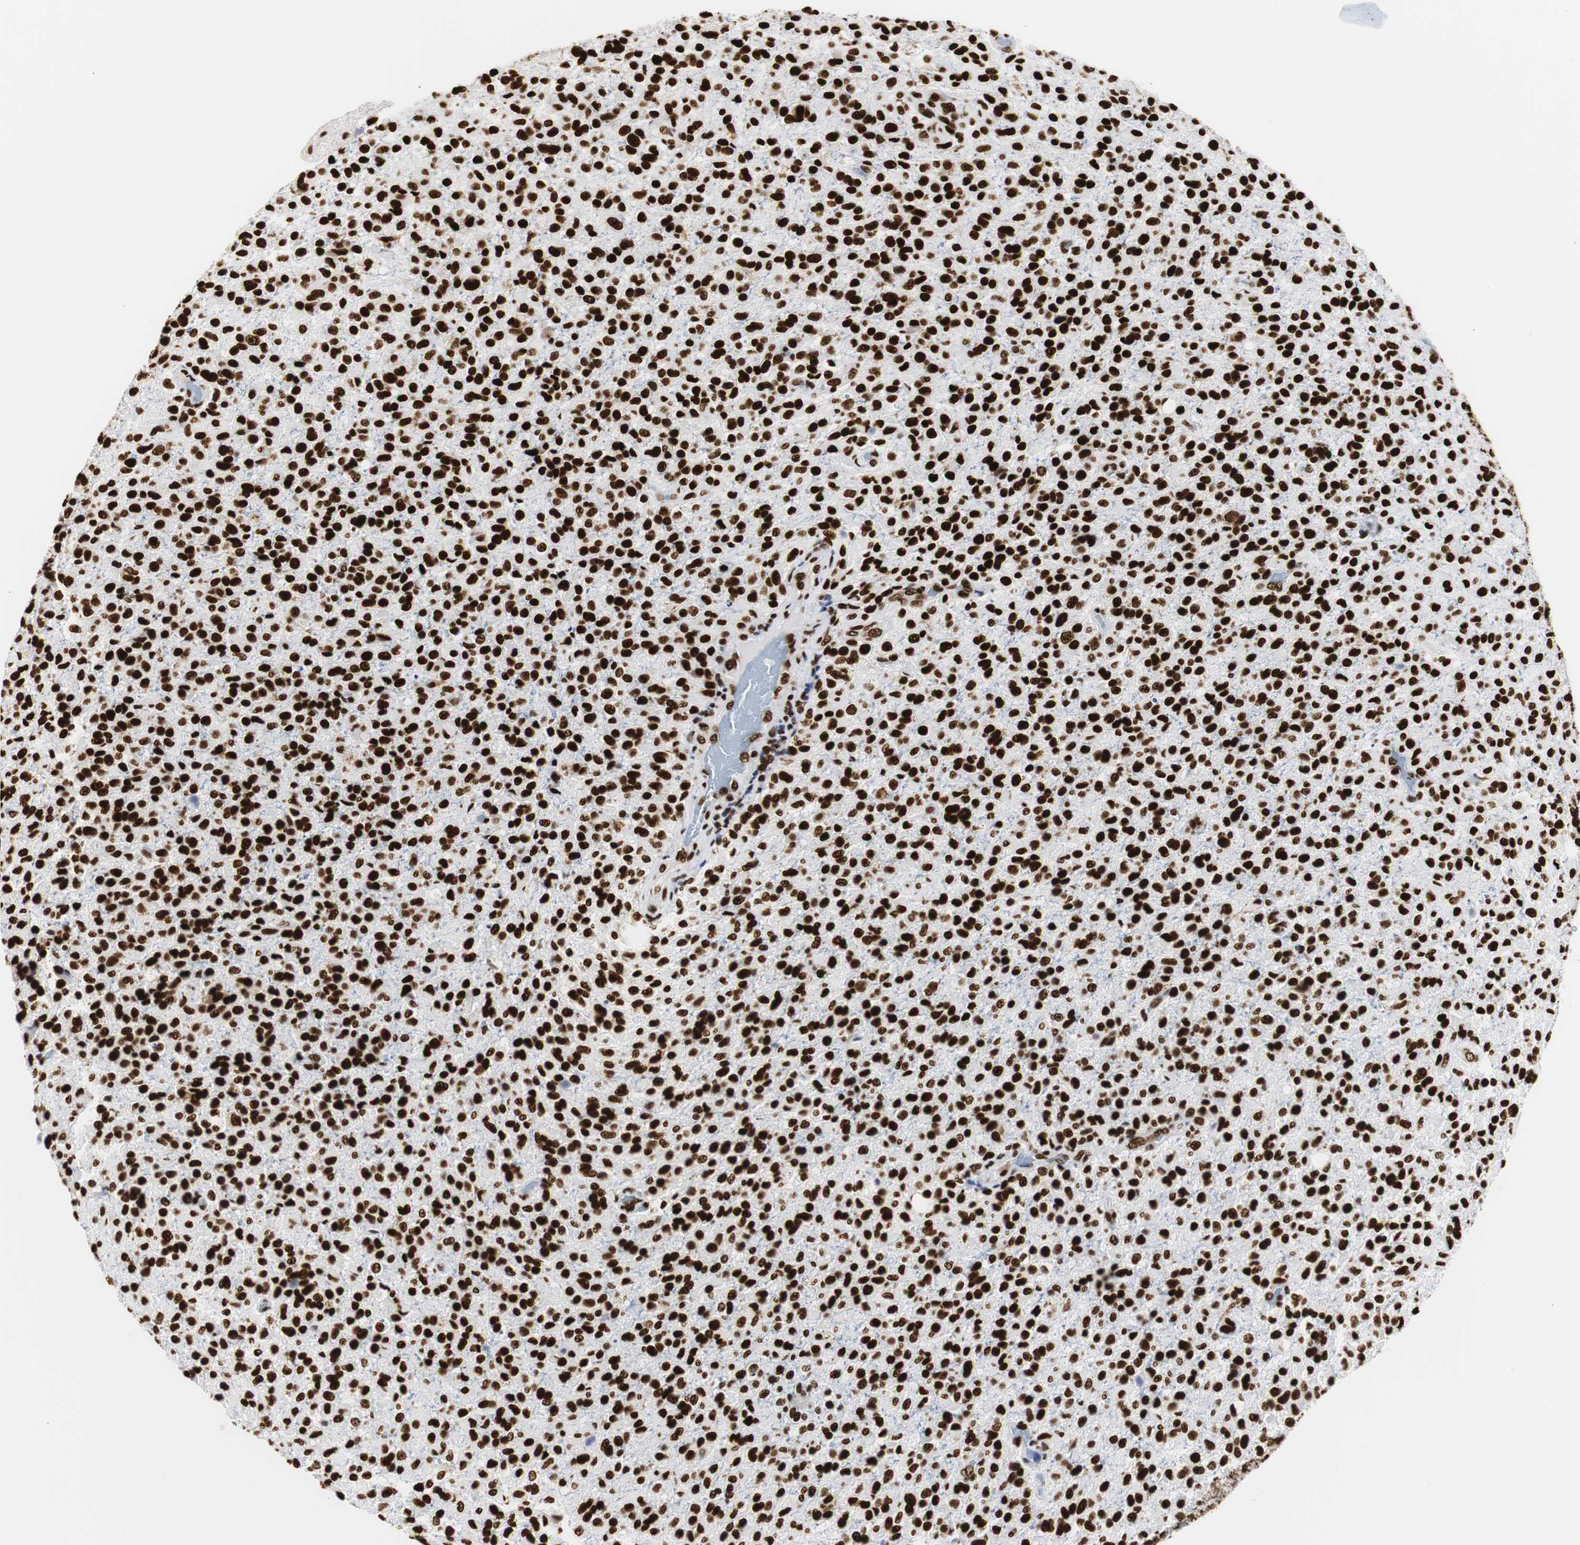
{"staining": {"intensity": "strong", "quantity": ">75%", "location": "nuclear"}, "tissue": "glioma", "cell_type": "Tumor cells", "image_type": "cancer", "snomed": [{"axis": "morphology", "description": "Glioma, malignant, High grade"}, {"axis": "topography", "description": "Brain"}], "caption": "Glioma was stained to show a protein in brown. There is high levels of strong nuclear positivity in about >75% of tumor cells.", "gene": "HNRNPH2", "patient": {"sex": "male", "age": 71}}